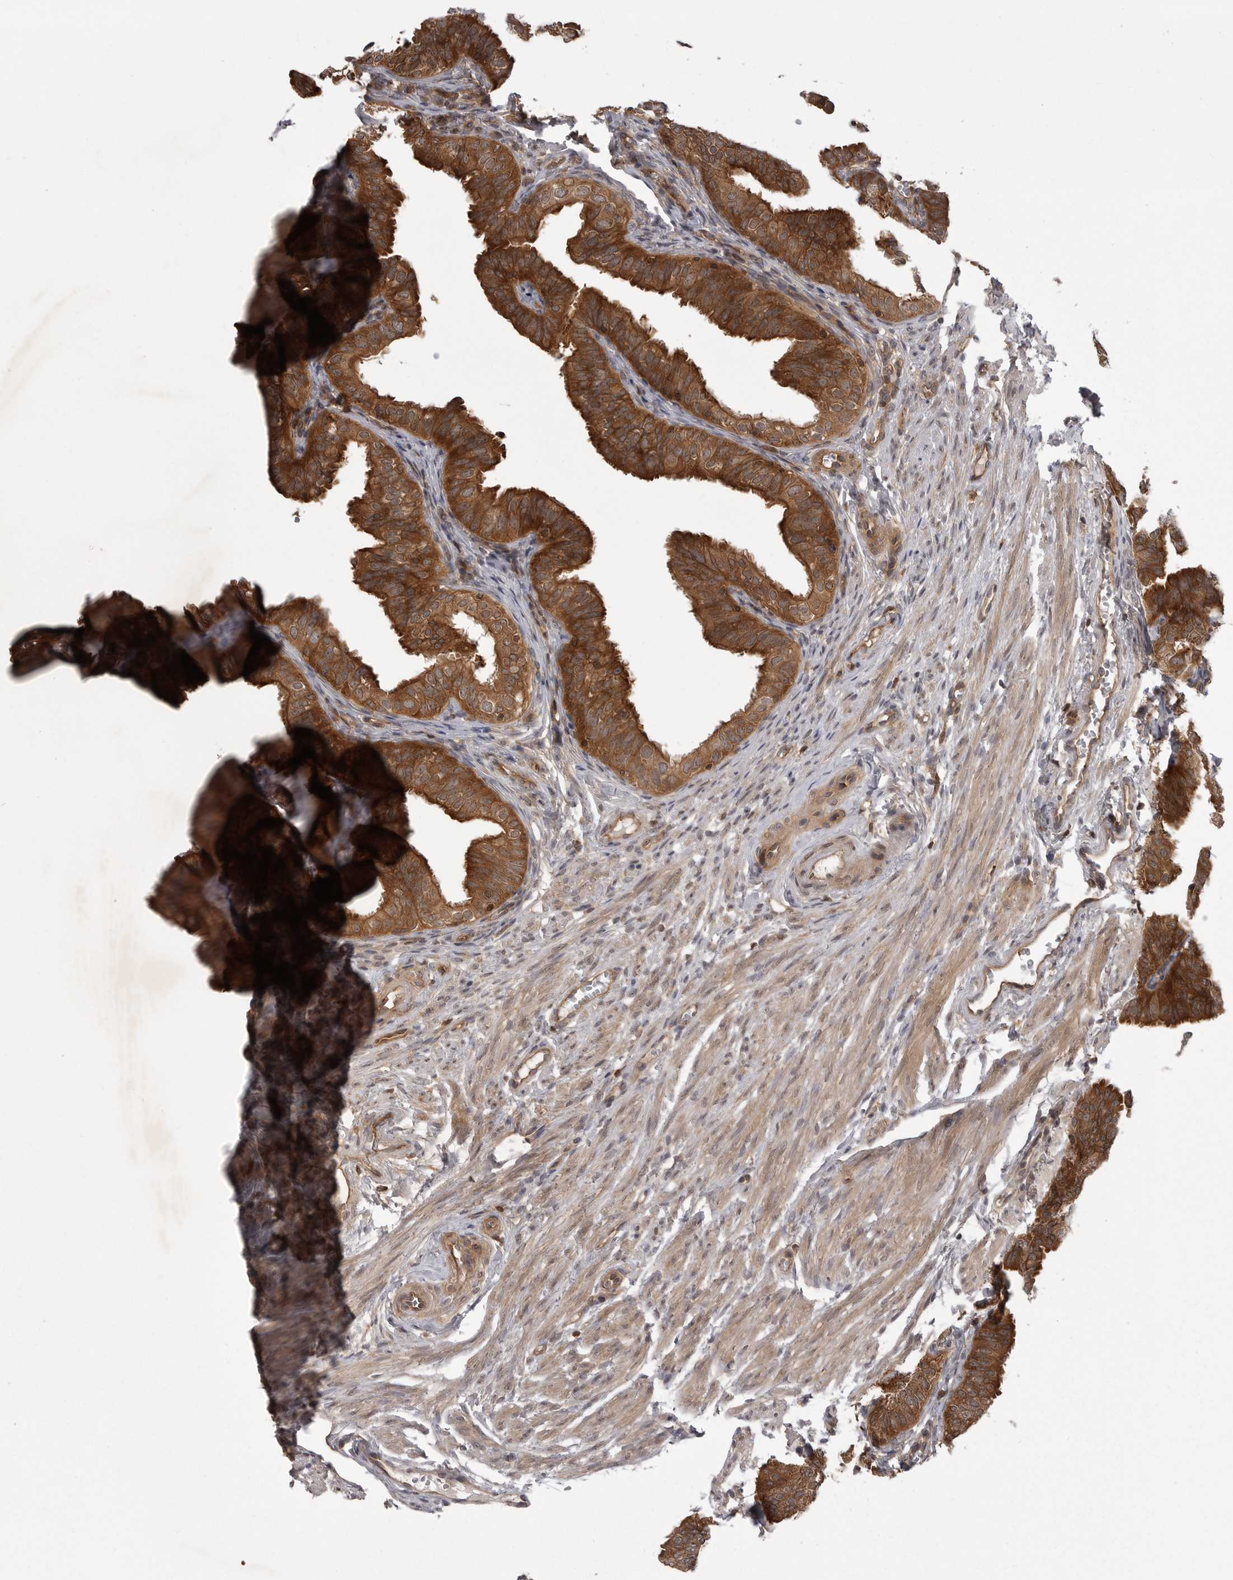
{"staining": {"intensity": "strong", "quantity": ">75%", "location": "cytoplasmic/membranous,nuclear"}, "tissue": "fallopian tube", "cell_type": "Glandular cells", "image_type": "normal", "snomed": [{"axis": "morphology", "description": "Normal tissue, NOS"}, {"axis": "topography", "description": "Fallopian tube"}], "caption": "Brown immunohistochemical staining in normal human fallopian tube demonstrates strong cytoplasmic/membranous,nuclear expression in about >75% of glandular cells. The staining was performed using DAB (3,3'-diaminobenzidine), with brown indicating positive protein expression. Nuclei are stained blue with hematoxylin.", "gene": "STK24", "patient": {"sex": "female", "age": 35}}